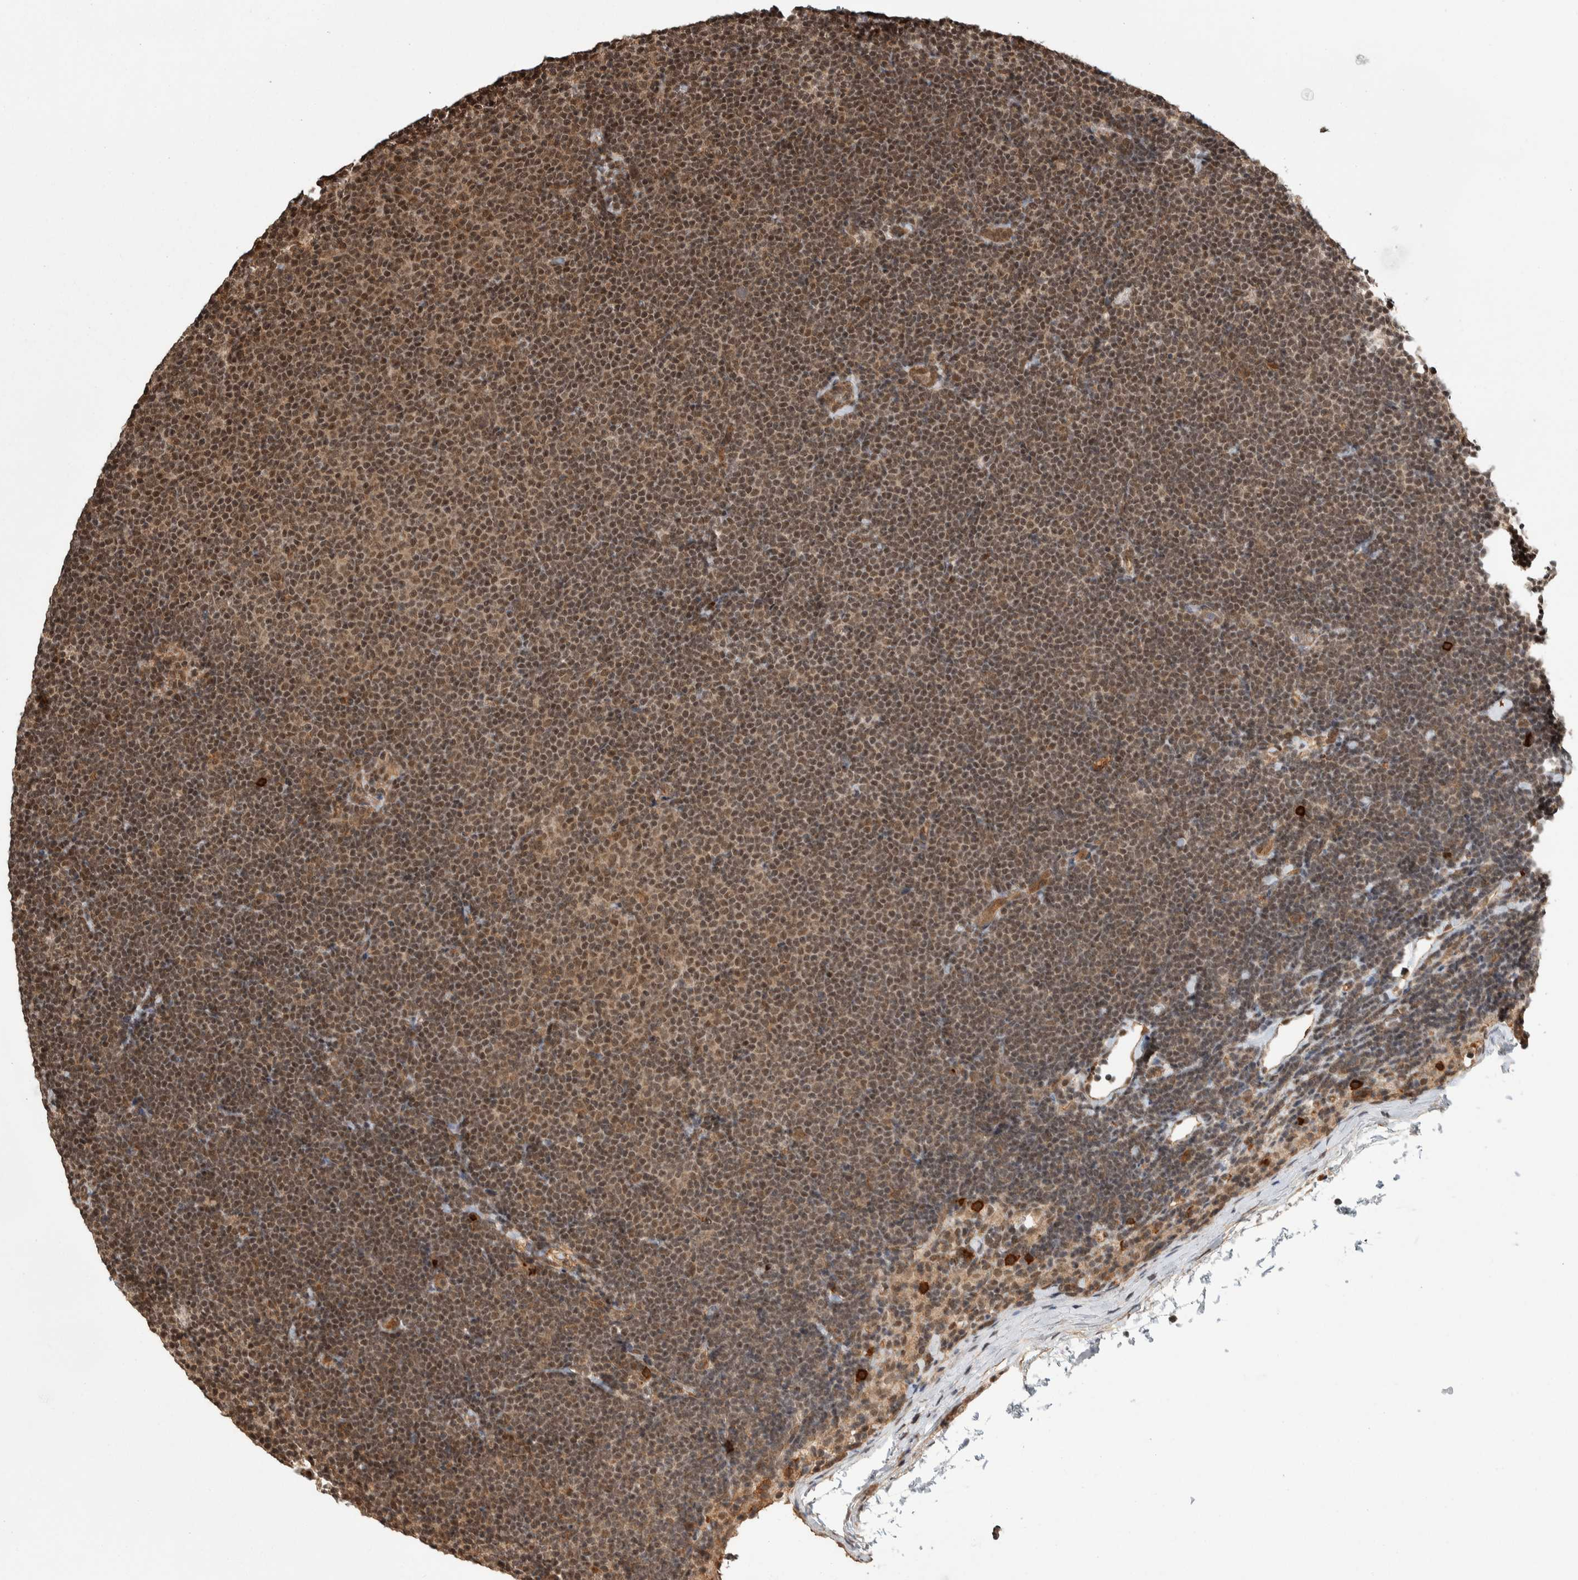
{"staining": {"intensity": "moderate", "quantity": ">75%", "location": "nuclear"}, "tissue": "lymphoma", "cell_type": "Tumor cells", "image_type": "cancer", "snomed": [{"axis": "morphology", "description": "Malignant lymphoma, non-Hodgkin's type, Low grade"}, {"axis": "topography", "description": "Lymph node"}], "caption": "High-power microscopy captured an immunohistochemistry (IHC) image of low-grade malignant lymphoma, non-Hodgkin's type, revealing moderate nuclear positivity in about >75% of tumor cells.", "gene": "ZNF592", "patient": {"sex": "female", "age": 53}}